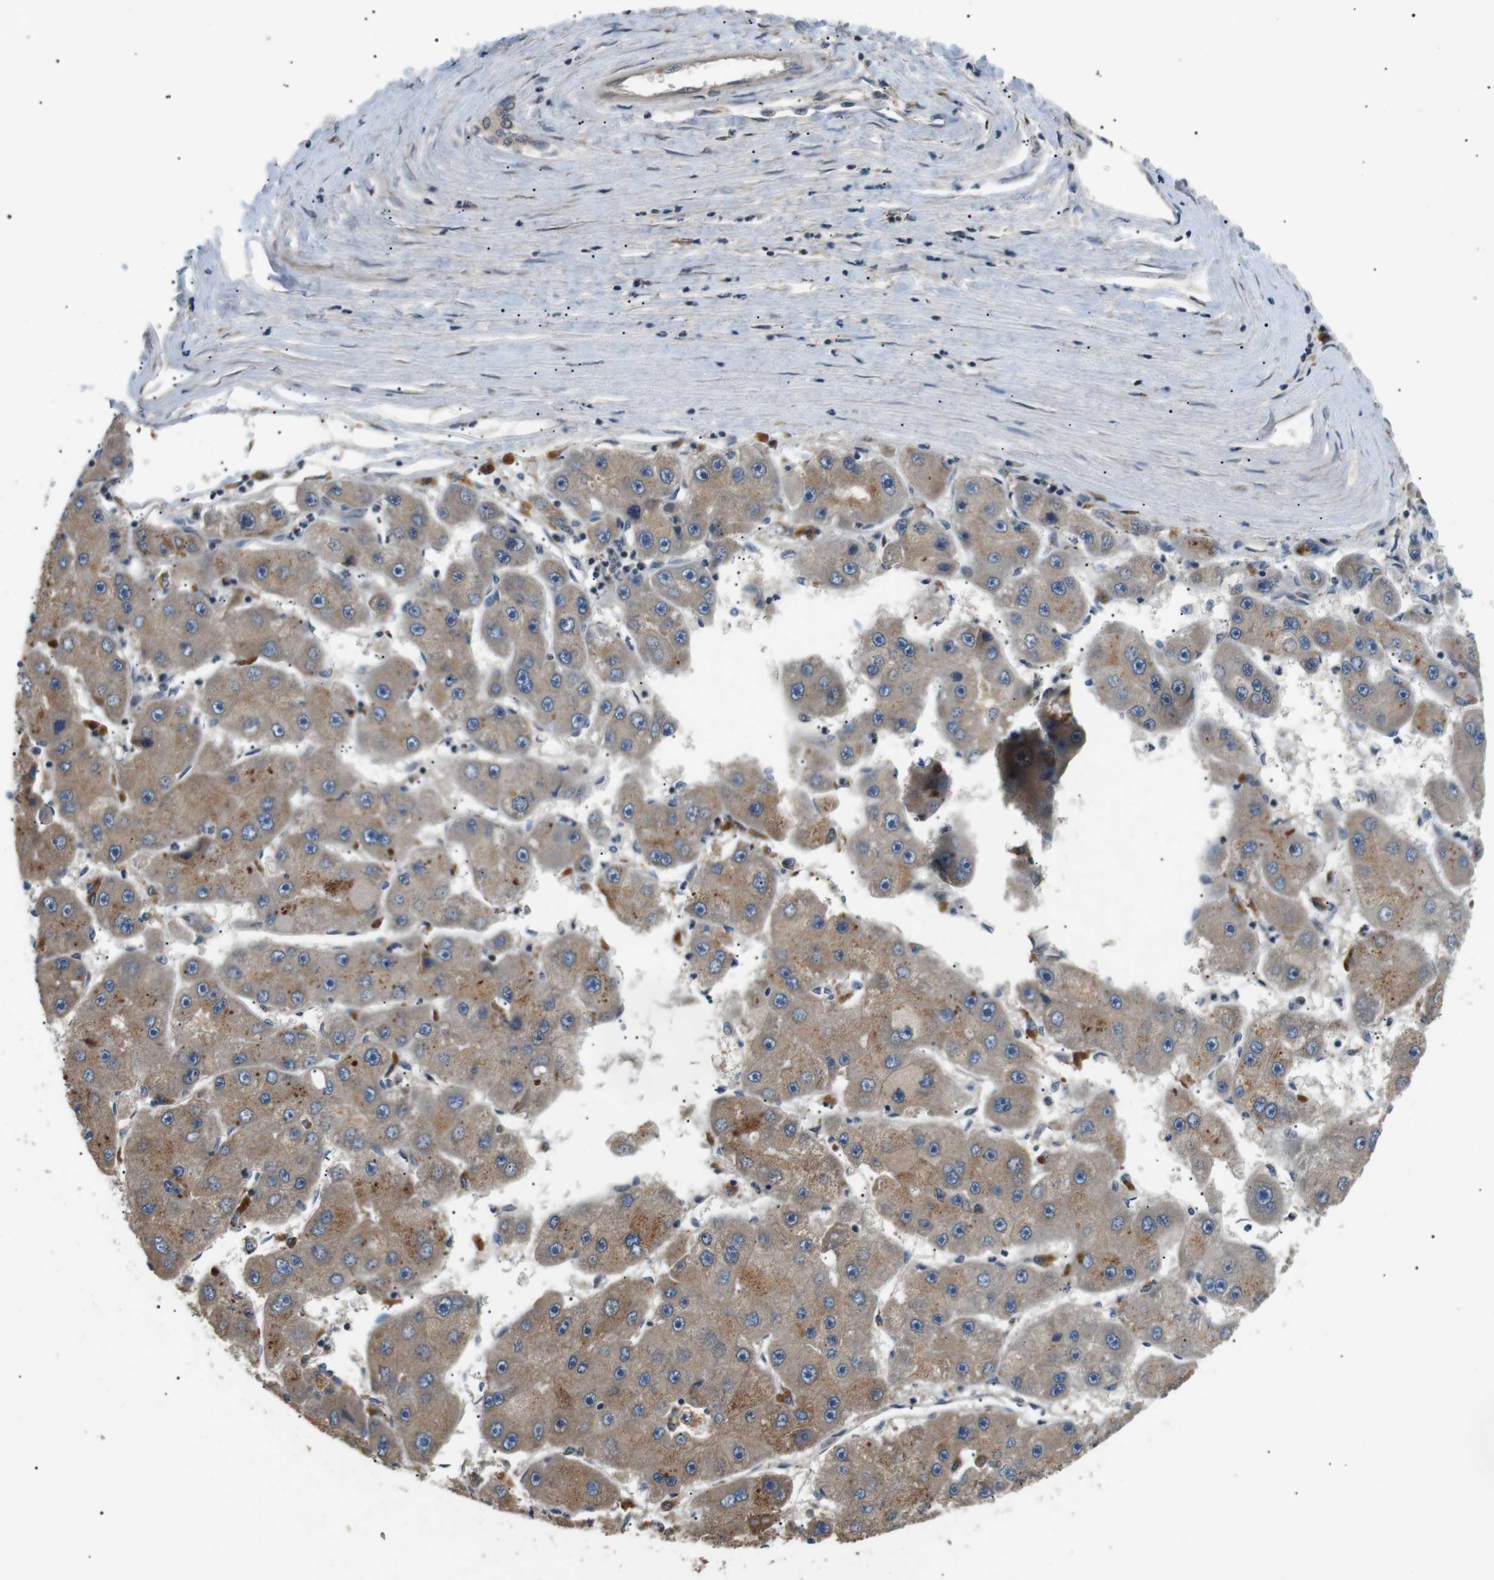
{"staining": {"intensity": "weak", "quantity": "25%-75%", "location": "cytoplasmic/membranous"}, "tissue": "liver cancer", "cell_type": "Tumor cells", "image_type": "cancer", "snomed": [{"axis": "morphology", "description": "Carcinoma, Hepatocellular, NOS"}, {"axis": "topography", "description": "Liver"}], "caption": "IHC (DAB) staining of human liver hepatocellular carcinoma exhibits weak cytoplasmic/membranous protein positivity in approximately 25%-75% of tumor cells.", "gene": "HSPA13", "patient": {"sex": "female", "age": 61}}